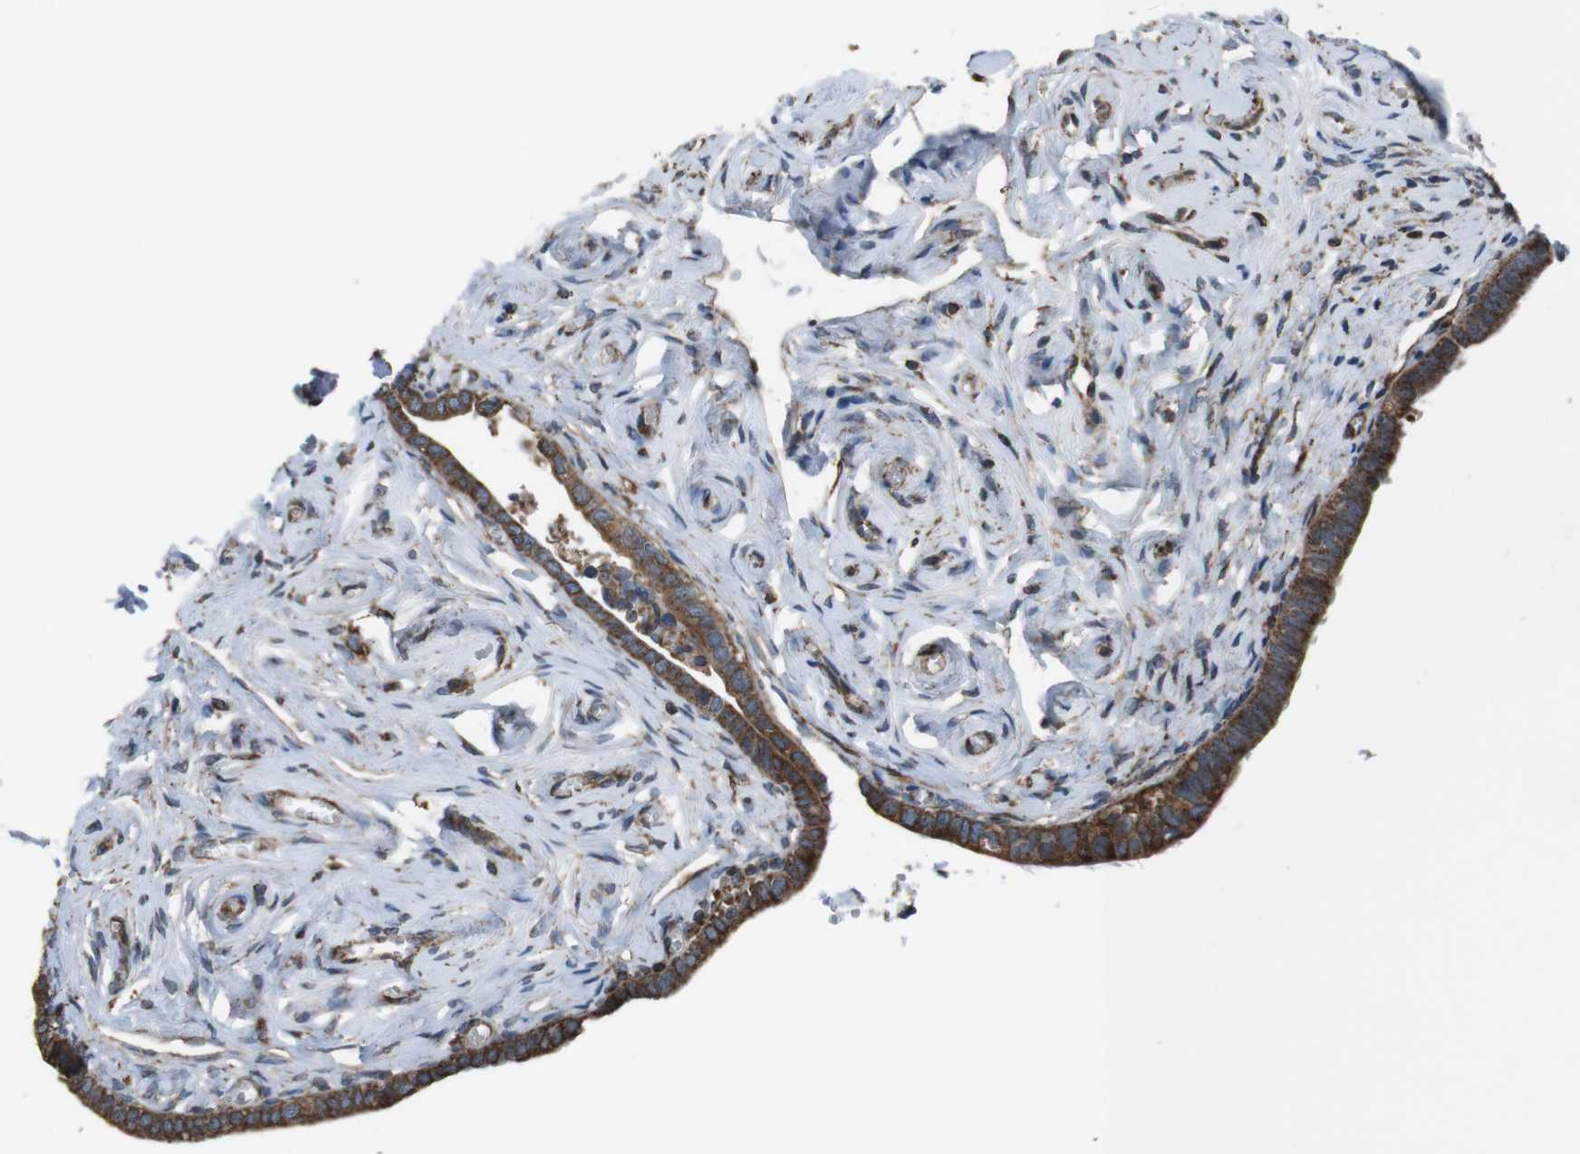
{"staining": {"intensity": "strong", "quantity": ">75%", "location": "cytoplasmic/membranous"}, "tissue": "fallopian tube", "cell_type": "Glandular cells", "image_type": "normal", "snomed": [{"axis": "morphology", "description": "Normal tissue, NOS"}, {"axis": "topography", "description": "Fallopian tube"}], "caption": "High-power microscopy captured an IHC image of normal fallopian tube, revealing strong cytoplasmic/membranous staining in approximately >75% of glandular cells. The staining was performed using DAB (3,3'-diaminobenzidine), with brown indicating positive protein expression. Nuclei are stained blue with hematoxylin.", "gene": "GIMAP8", "patient": {"sex": "female", "age": 71}}